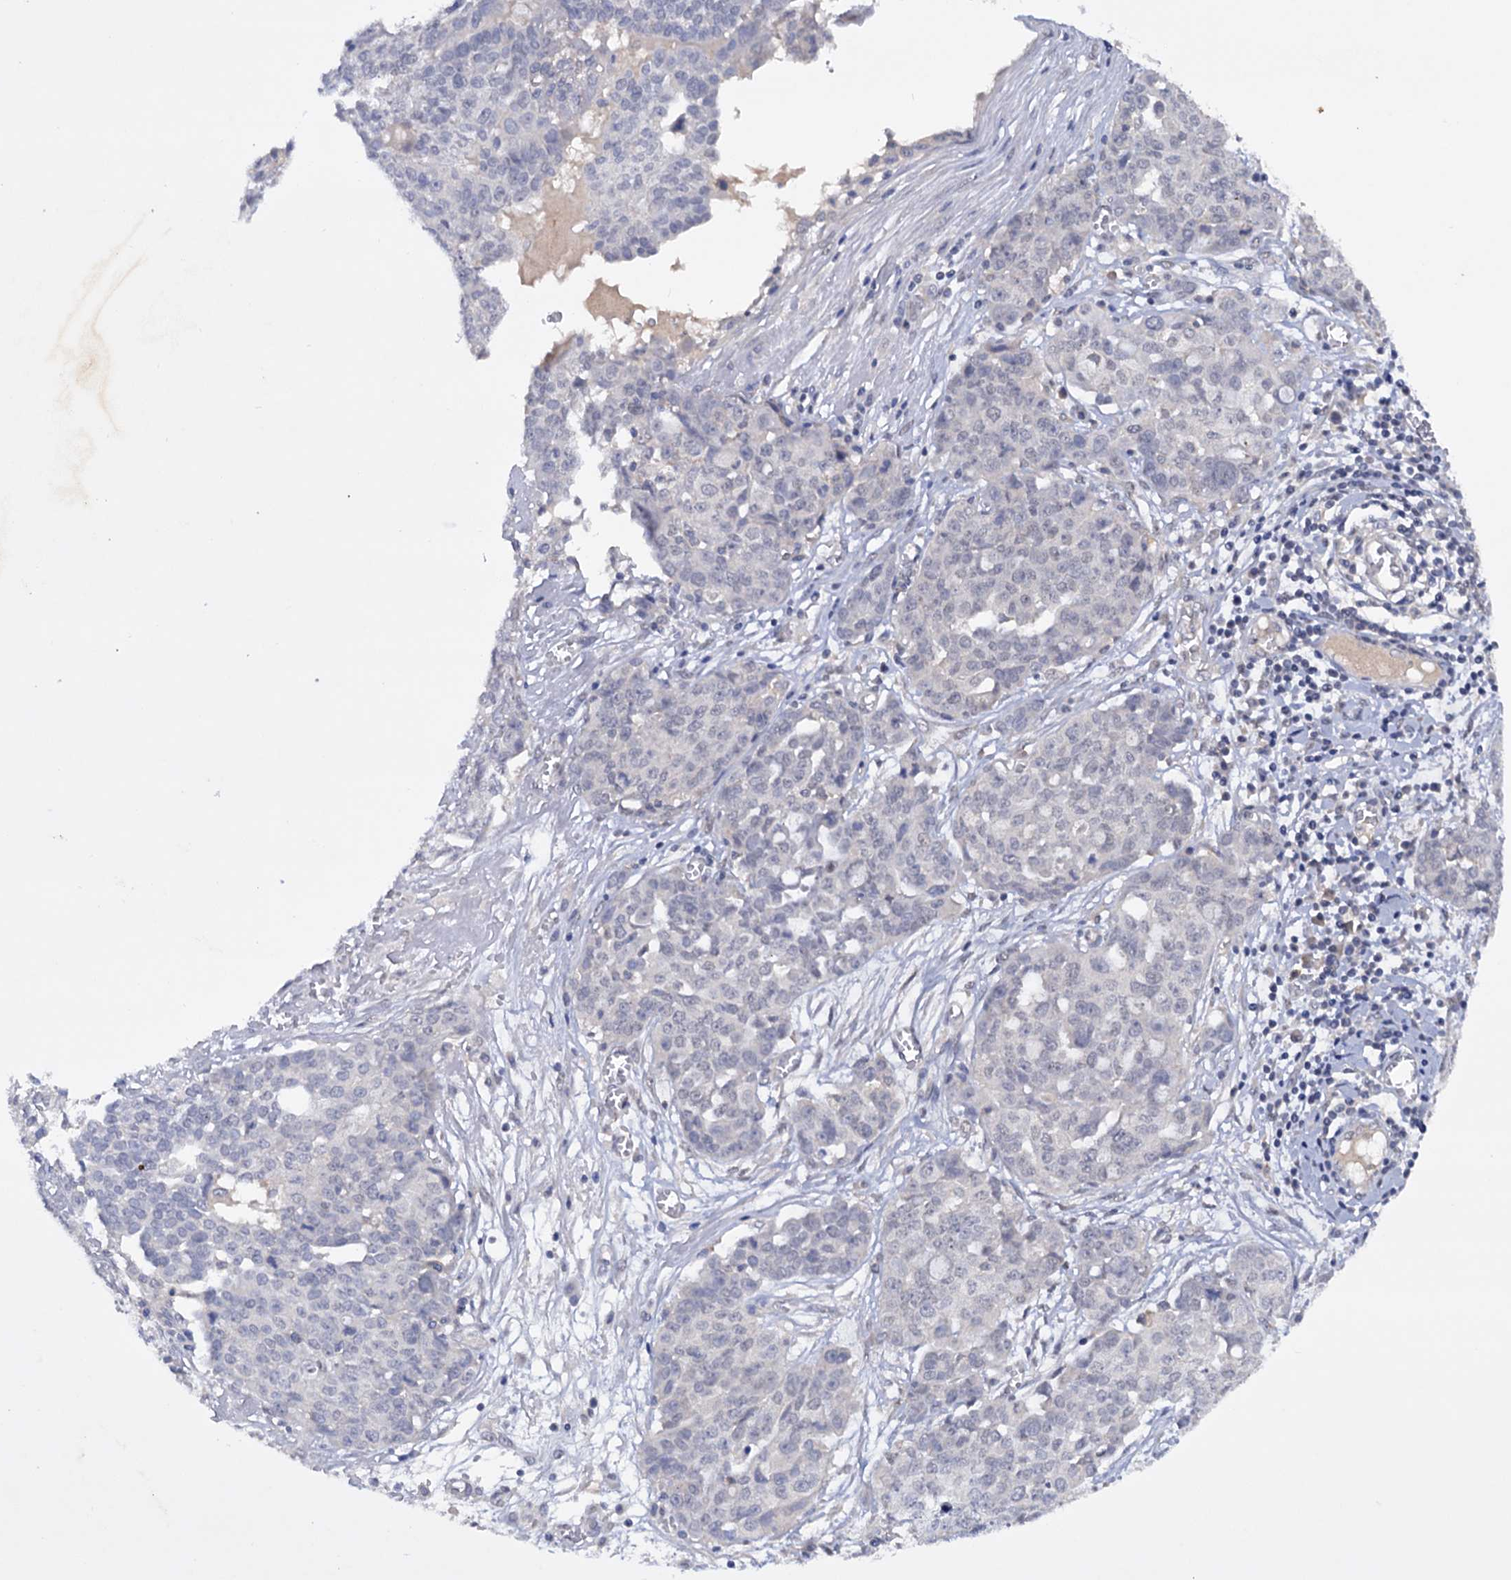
{"staining": {"intensity": "negative", "quantity": "none", "location": "none"}, "tissue": "ovarian cancer", "cell_type": "Tumor cells", "image_type": "cancer", "snomed": [{"axis": "morphology", "description": "Cystadenocarcinoma, serous, NOS"}, {"axis": "topography", "description": "Soft tissue"}, {"axis": "topography", "description": "Ovary"}], "caption": "The image reveals no staining of tumor cells in ovarian serous cystadenocarcinoma. (DAB immunohistochemistry (IHC), high magnification).", "gene": "TBC1D12", "patient": {"sex": "female", "age": 57}}